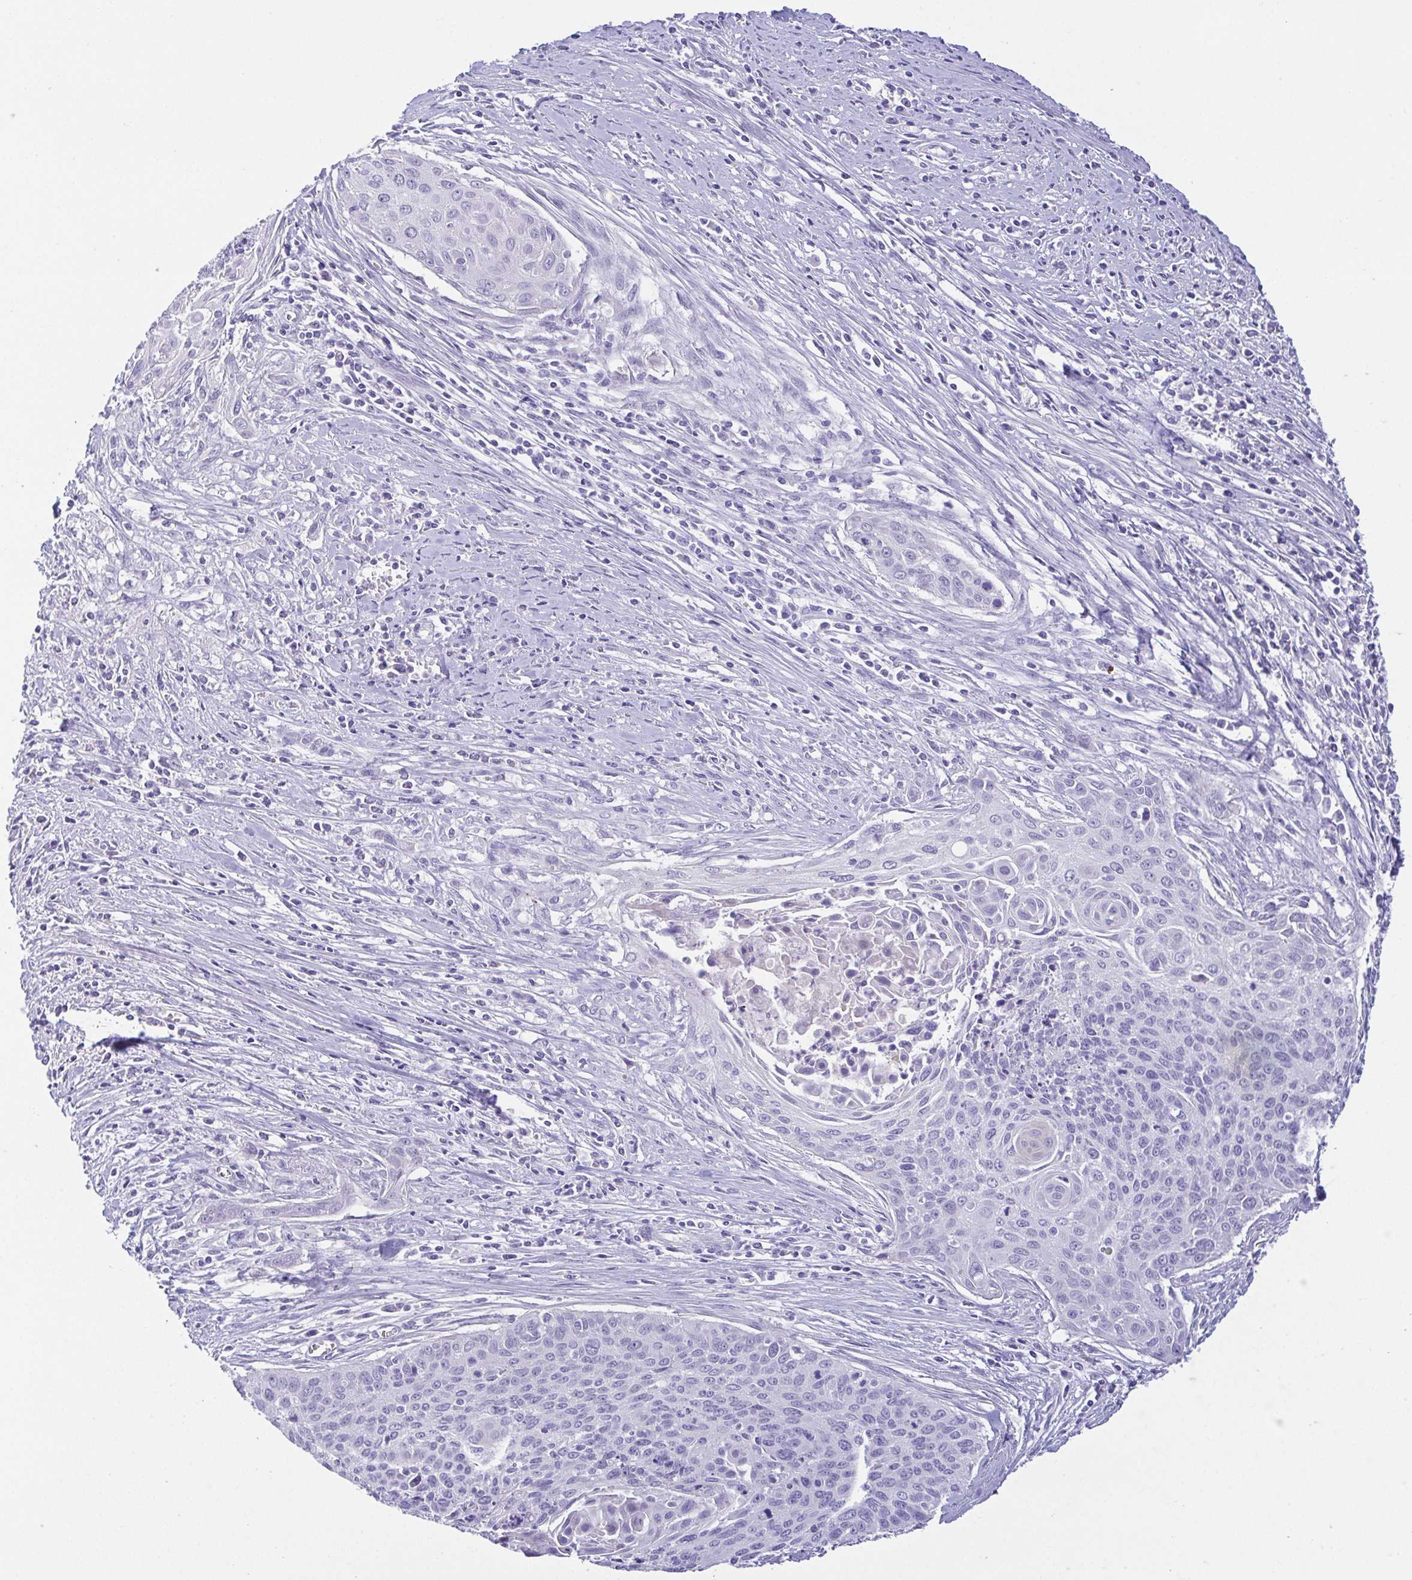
{"staining": {"intensity": "negative", "quantity": "none", "location": "none"}, "tissue": "cervical cancer", "cell_type": "Tumor cells", "image_type": "cancer", "snomed": [{"axis": "morphology", "description": "Squamous cell carcinoma, NOS"}, {"axis": "topography", "description": "Cervix"}], "caption": "A micrograph of human cervical squamous cell carcinoma is negative for staining in tumor cells.", "gene": "HAPLN2", "patient": {"sex": "female", "age": 55}}